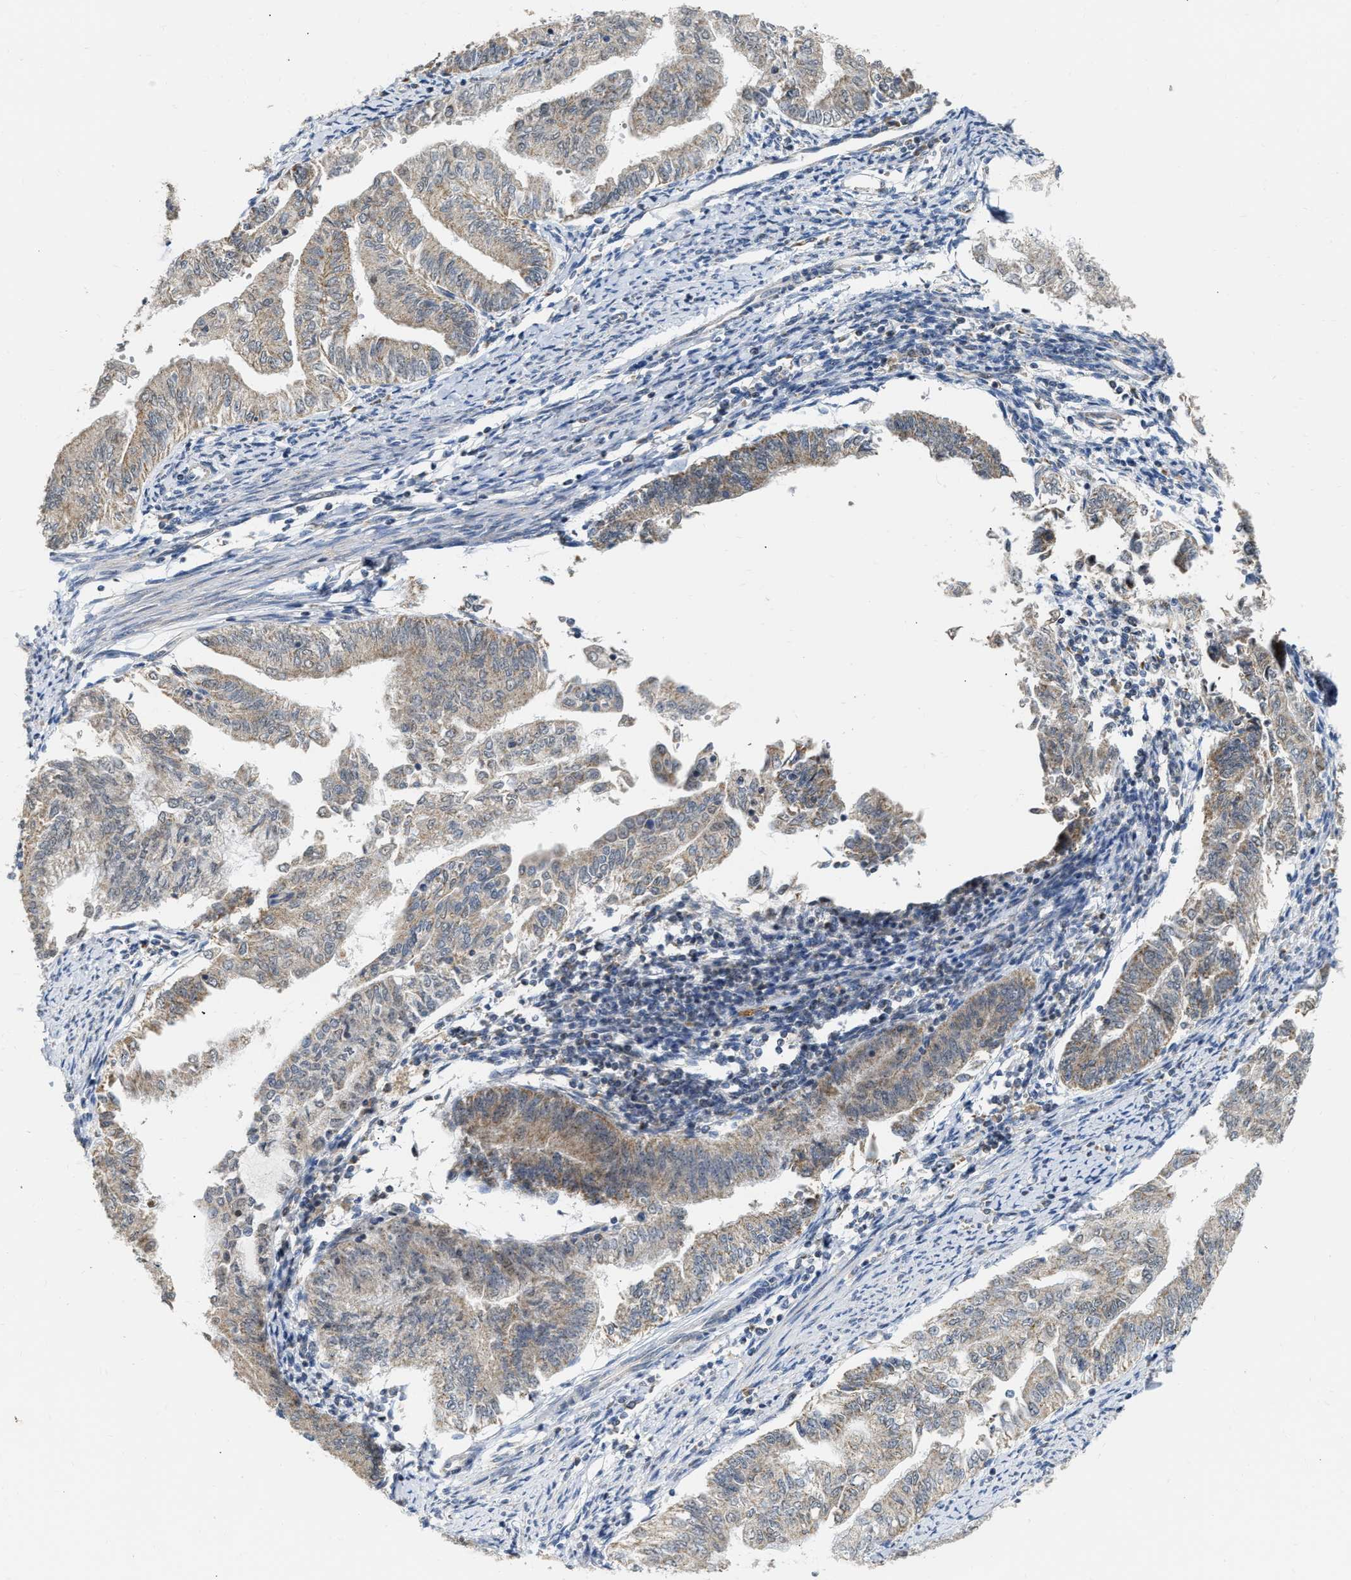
{"staining": {"intensity": "weak", "quantity": ">75%", "location": "cytoplasmic/membranous"}, "tissue": "endometrial cancer", "cell_type": "Tumor cells", "image_type": "cancer", "snomed": [{"axis": "morphology", "description": "Adenocarcinoma, NOS"}, {"axis": "topography", "description": "Endometrium"}], "caption": "DAB (3,3'-diaminobenzidine) immunohistochemical staining of human adenocarcinoma (endometrial) reveals weak cytoplasmic/membranous protein positivity in approximately >75% of tumor cells.", "gene": "DEPTOR", "patient": {"sex": "female", "age": 66}}